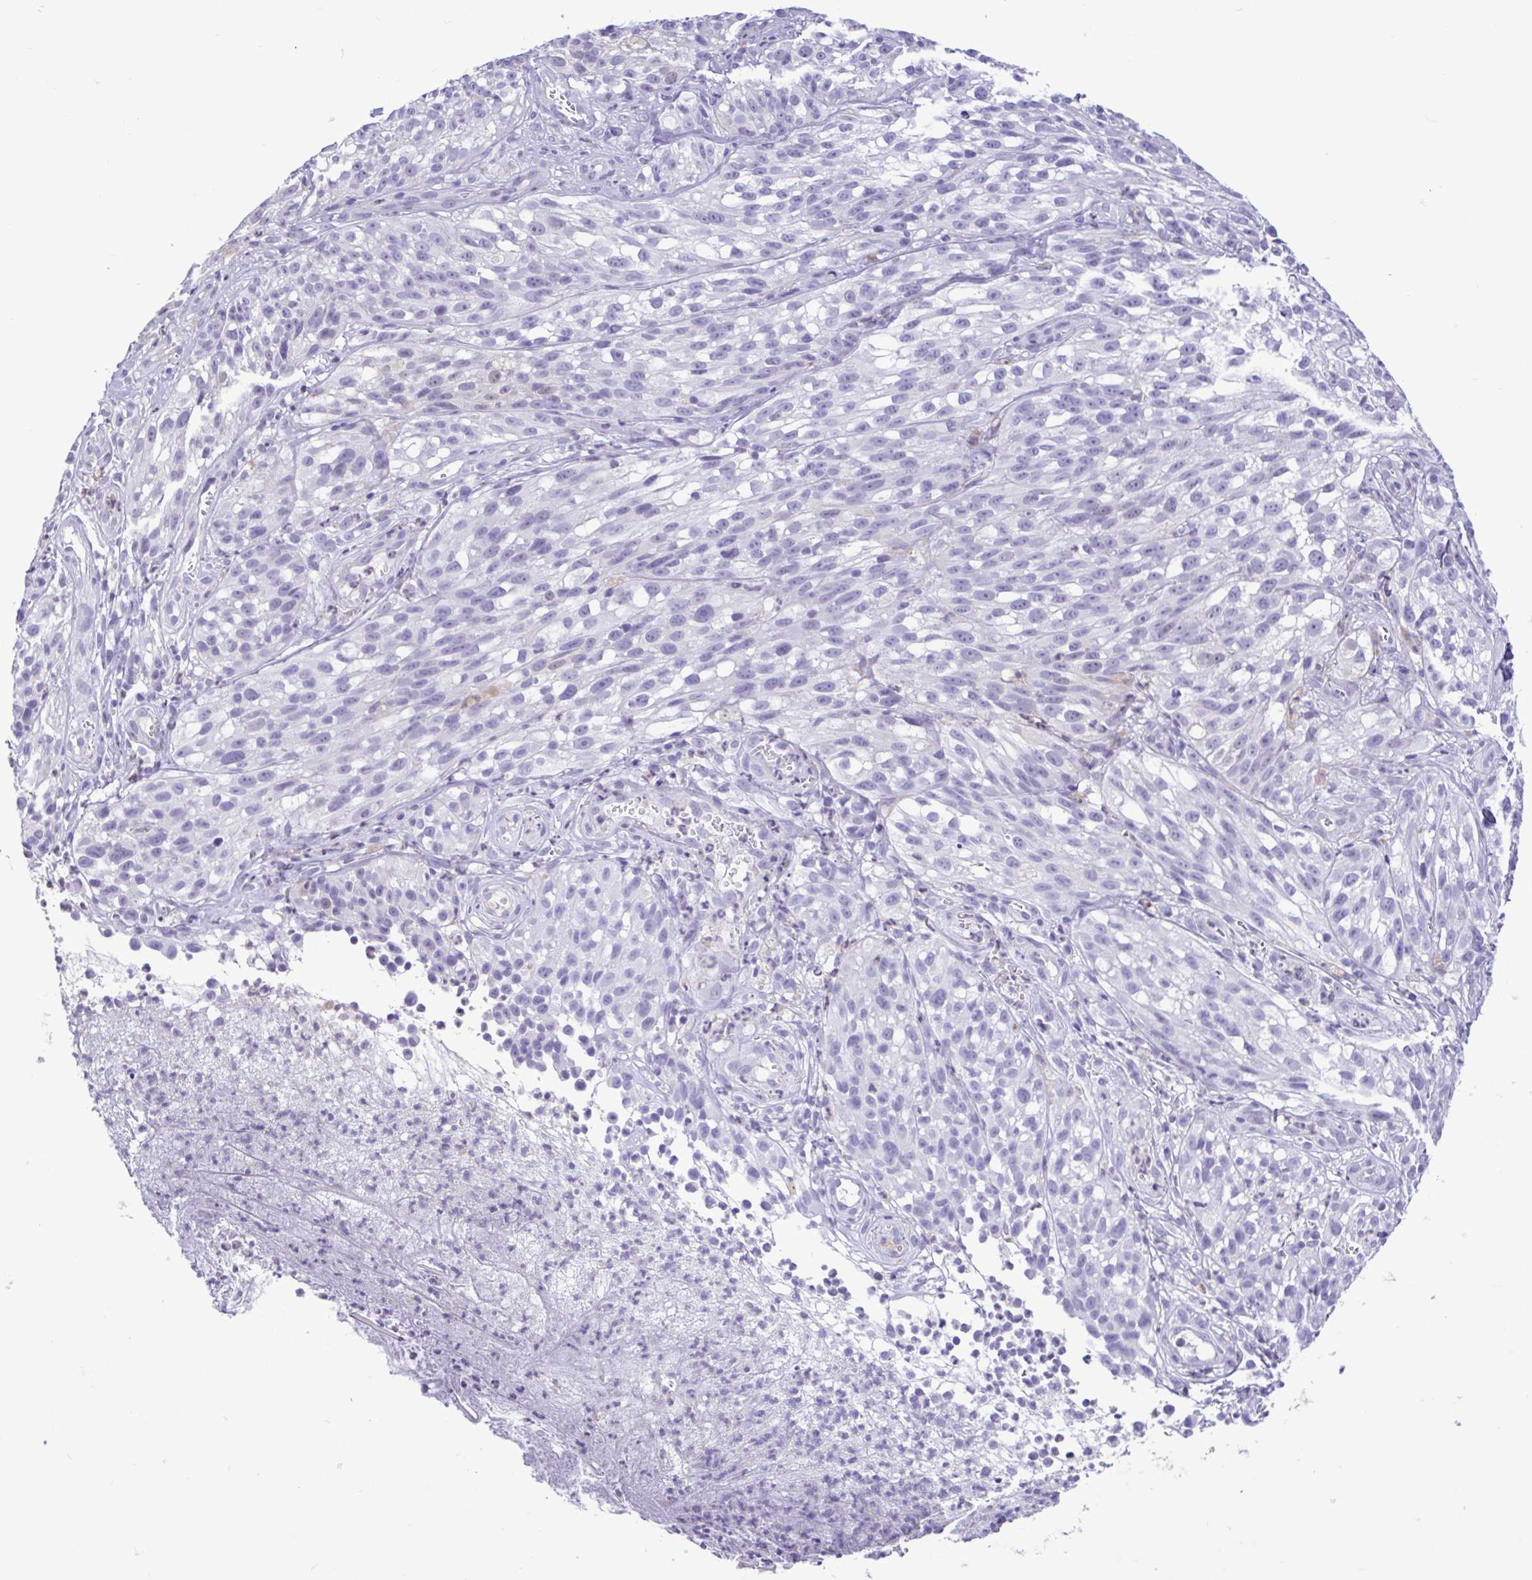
{"staining": {"intensity": "negative", "quantity": "none", "location": "none"}, "tissue": "melanoma", "cell_type": "Tumor cells", "image_type": "cancer", "snomed": [{"axis": "morphology", "description": "Malignant melanoma, NOS"}, {"axis": "topography", "description": "Skin"}], "caption": "DAB (3,3'-diaminobenzidine) immunohistochemical staining of human malignant melanoma exhibits no significant positivity in tumor cells.", "gene": "CBY2", "patient": {"sex": "female", "age": 85}}